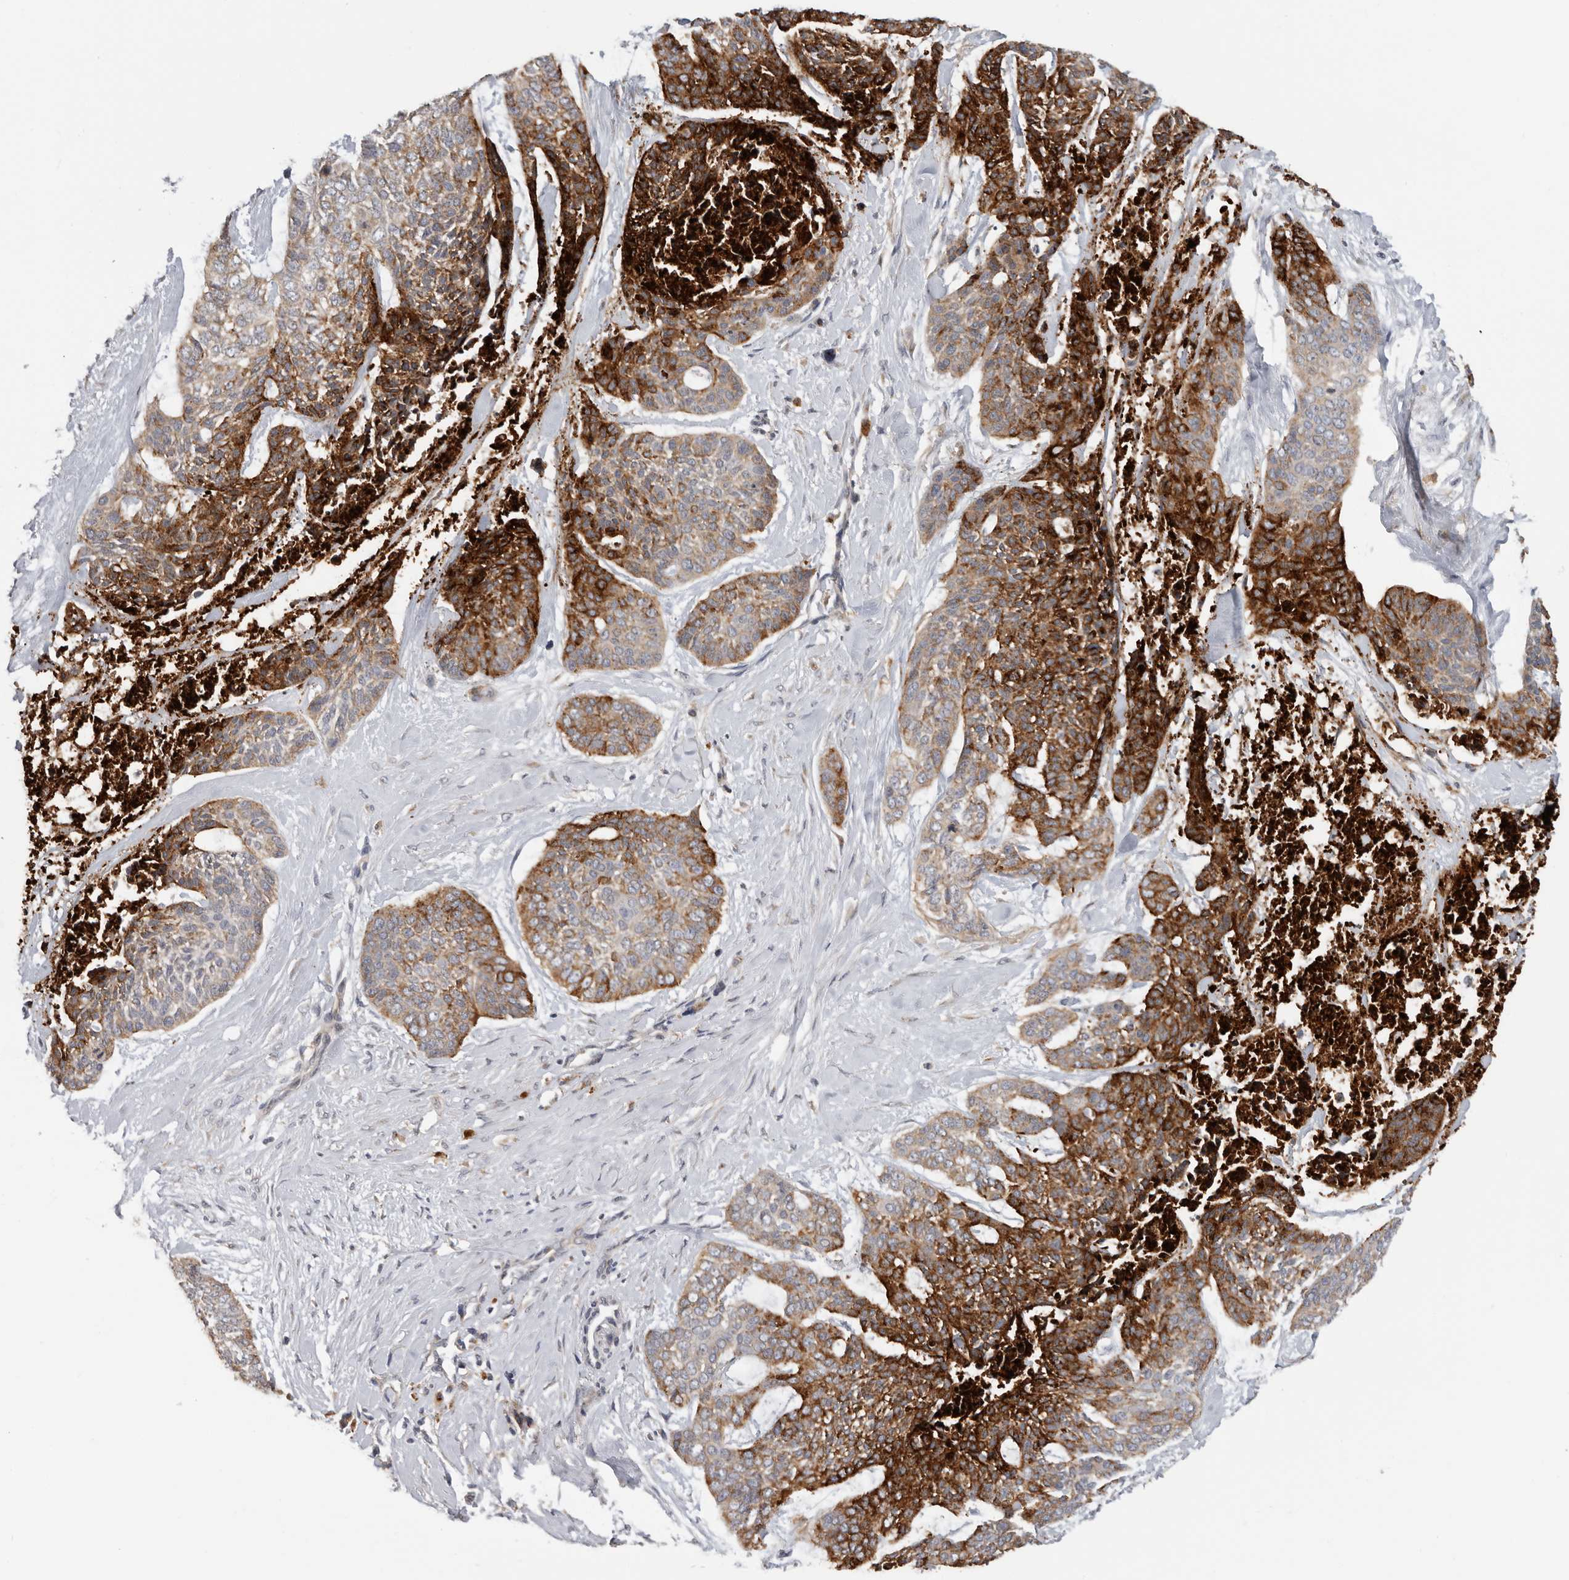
{"staining": {"intensity": "strong", "quantity": ">75%", "location": "cytoplasmic/membranous"}, "tissue": "skin cancer", "cell_type": "Tumor cells", "image_type": "cancer", "snomed": [{"axis": "morphology", "description": "Basal cell carcinoma"}, {"axis": "topography", "description": "Skin"}], "caption": "Strong cytoplasmic/membranous positivity is present in approximately >75% of tumor cells in basal cell carcinoma (skin).", "gene": "TFRC", "patient": {"sex": "female", "age": 64}}